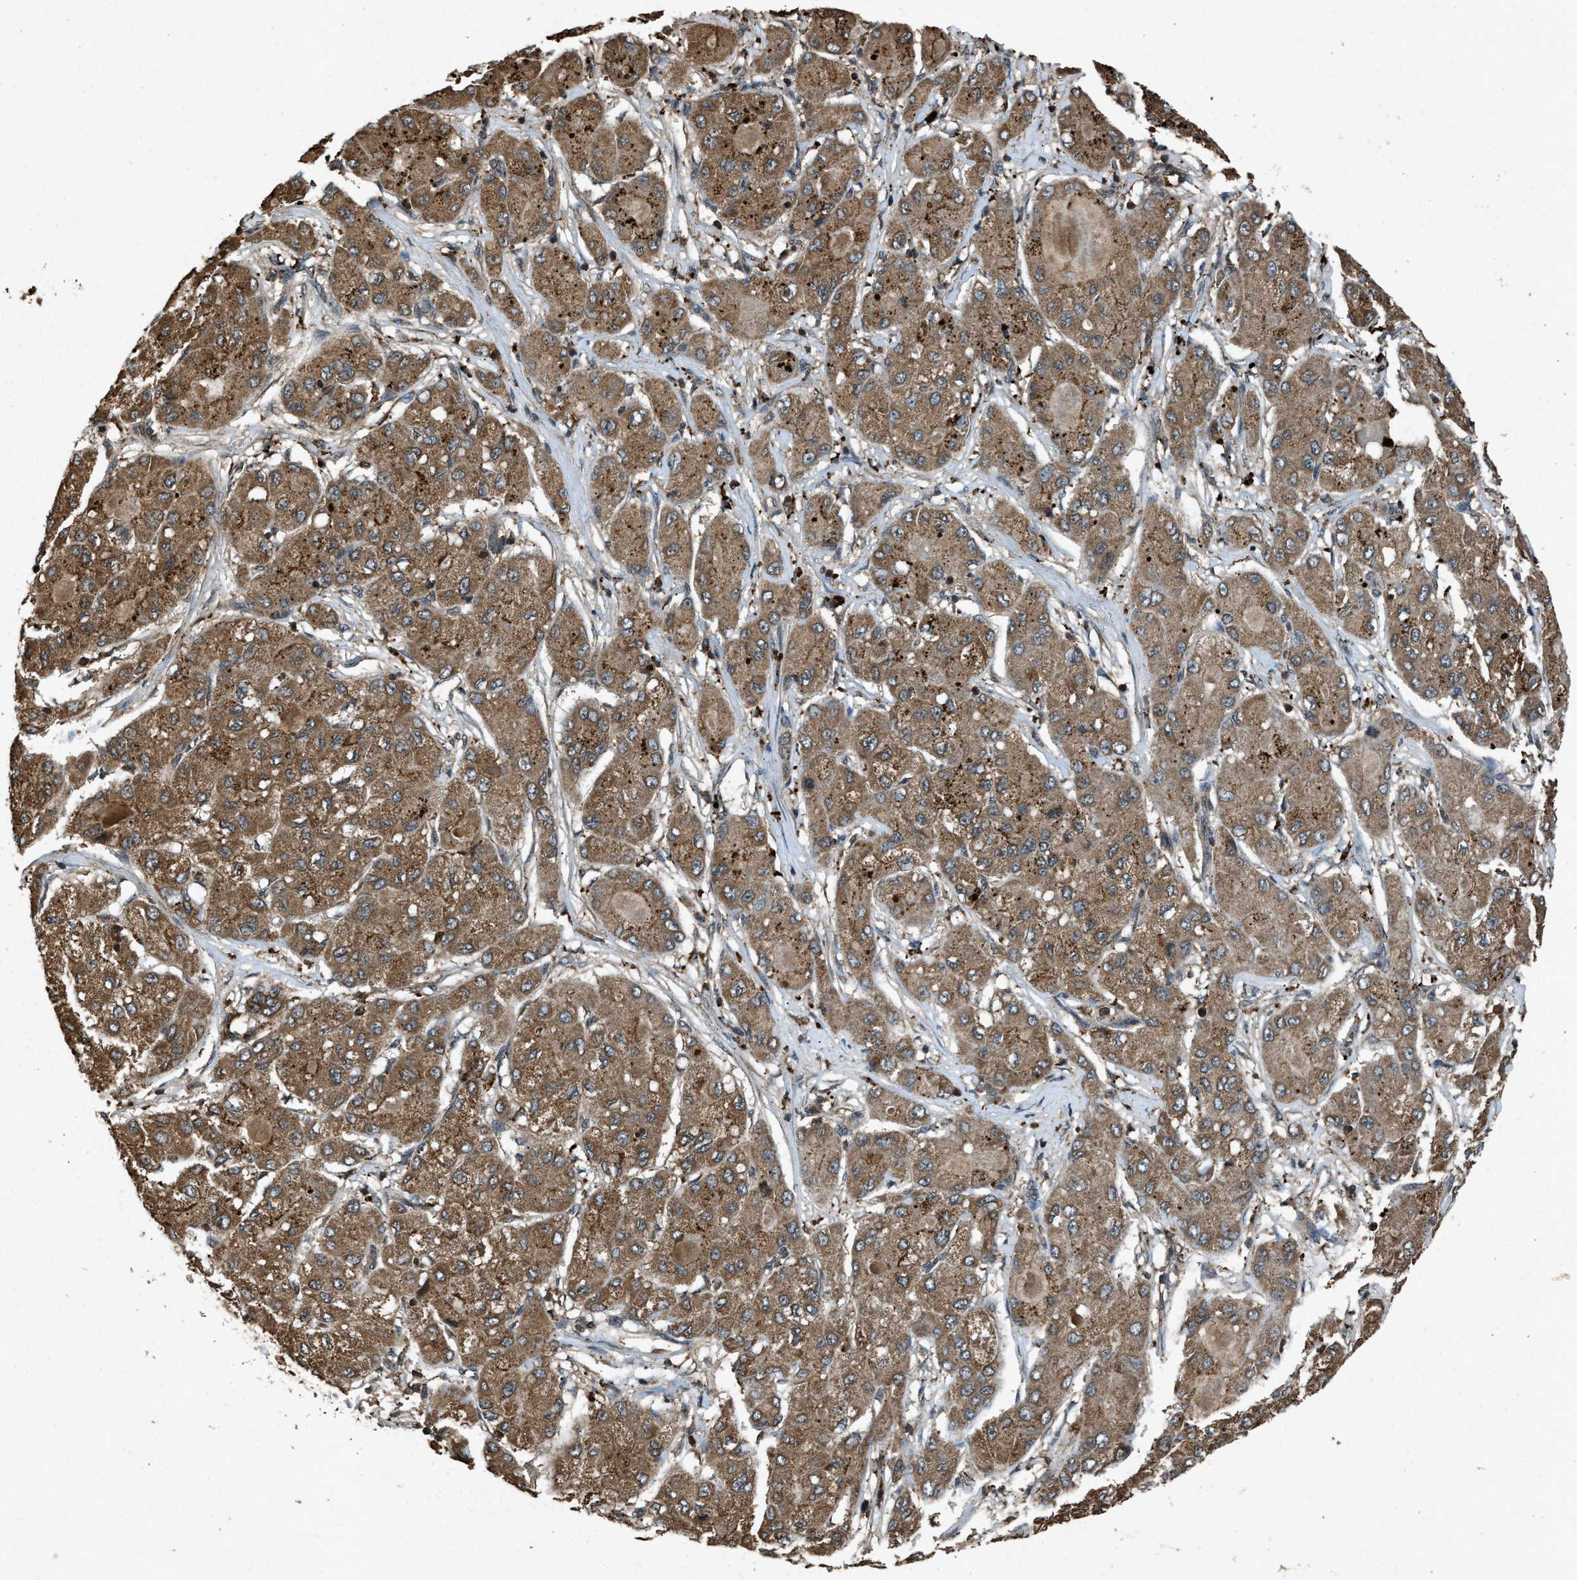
{"staining": {"intensity": "moderate", "quantity": ">75%", "location": "cytoplasmic/membranous"}, "tissue": "liver cancer", "cell_type": "Tumor cells", "image_type": "cancer", "snomed": [{"axis": "morphology", "description": "Carcinoma, Hepatocellular, NOS"}, {"axis": "topography", "description": "Liver"}], "caption": "Human liver cancer (hepatocellular carcinoma) stained for a protein (brown) shows moderate cytoplasmic/membranous positive staining in approximately >75% of tumor cells.", "gene": "OAS1", "patient": {"sex": "male", "age": 80}}